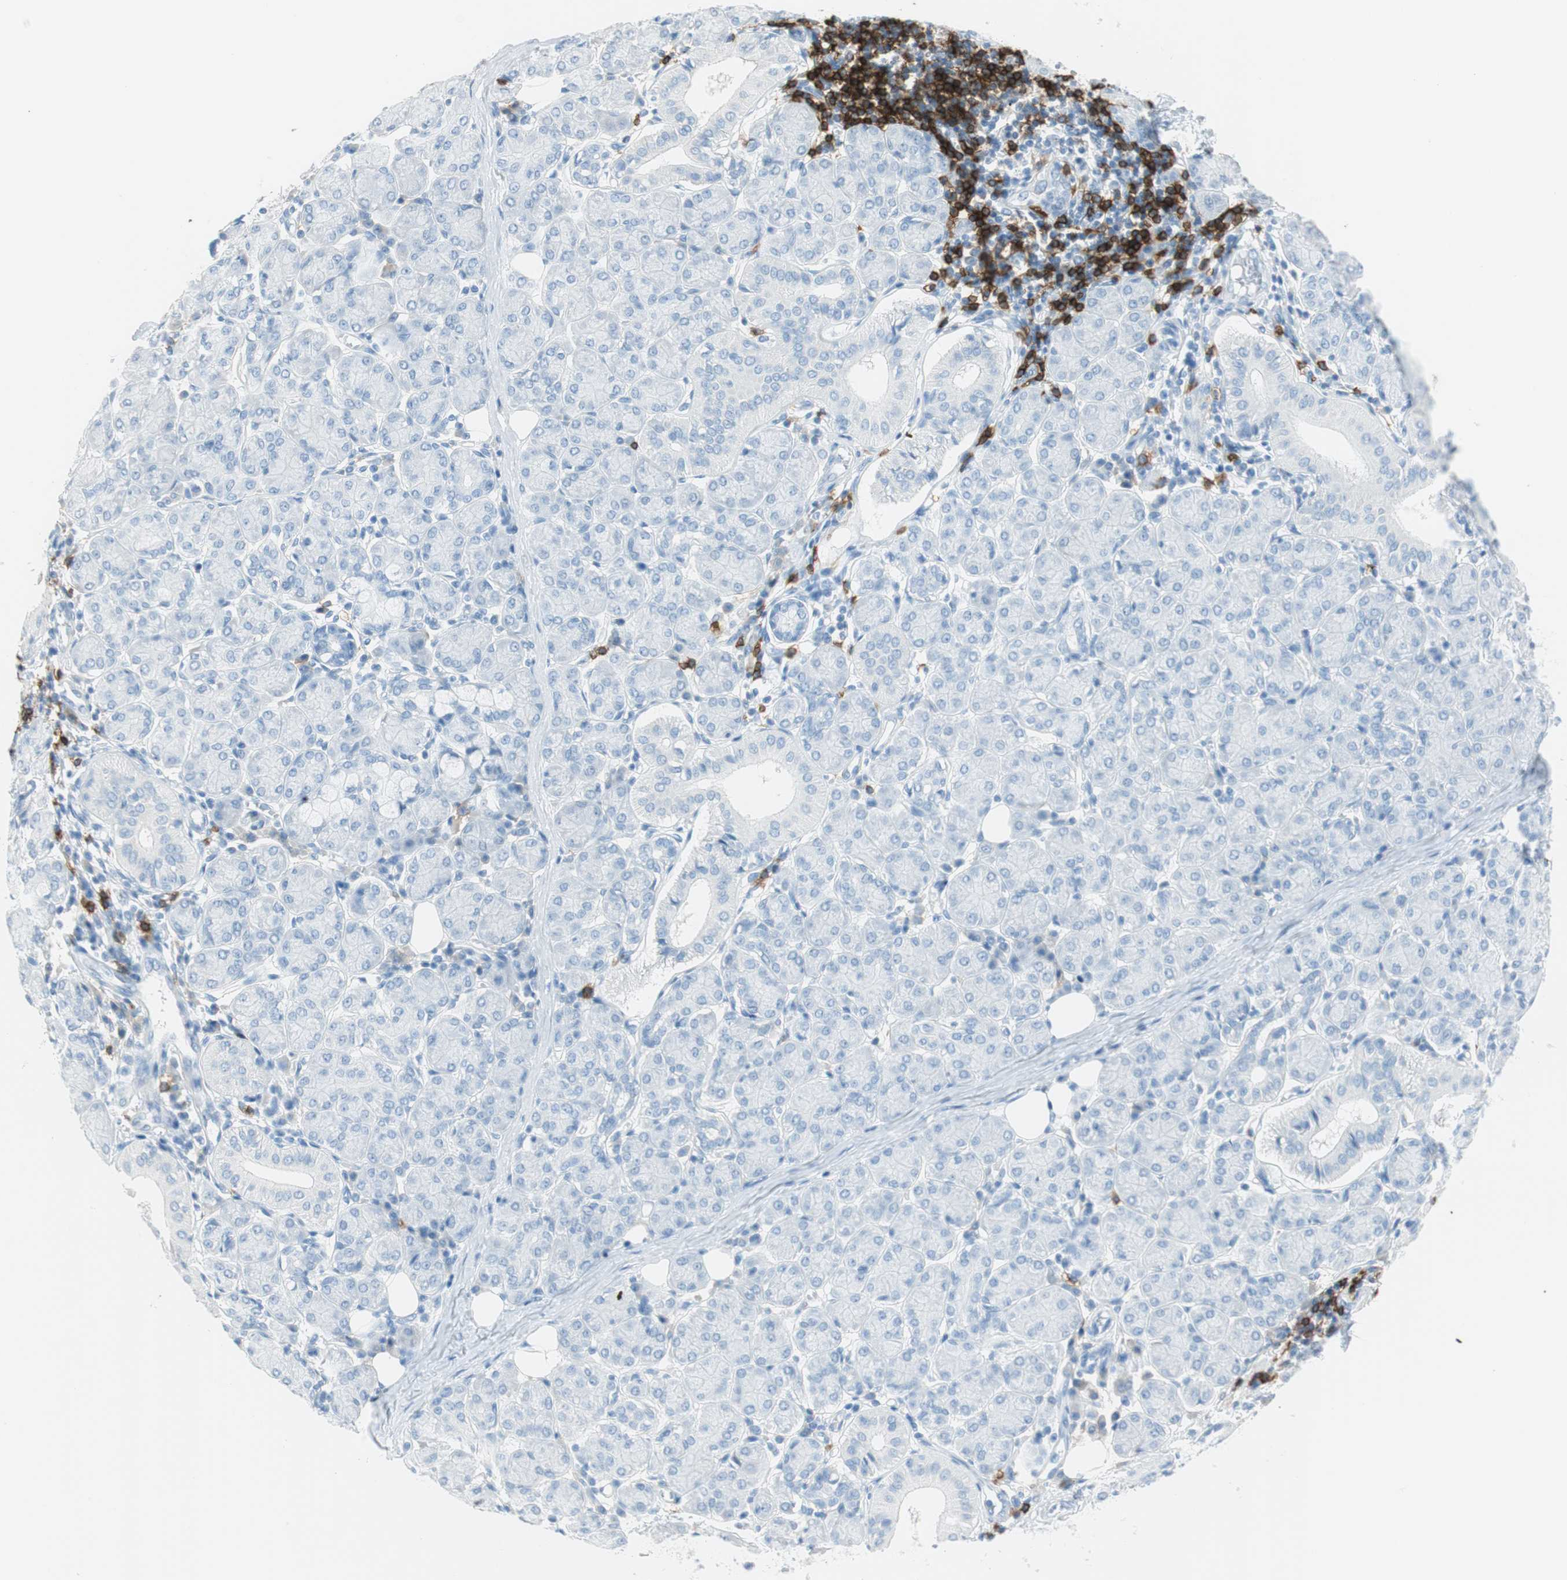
{"staining": {"intensity": "negative", "quantity": "none", "location": "none"}, "tissue": "salivary gland", "cell_type": "Glandular cells", "image_type": "normal", "snomed": [{"axis": "morphology", "description": "Normal tissue, NOS"}, {"axis": "morphology", "description": "Inflammation, NOS"}, {"axis": "topography", "description": "Lymph node"}, {"axis": "topography", "description": "Salivary gland"}], "caption": "This is an IHC photomicrograph of benign human salivary gland. There is no expression in glandular cells.", "gene": "TNFRSF13C", "patient": {"sex": "male", "age": 3}}